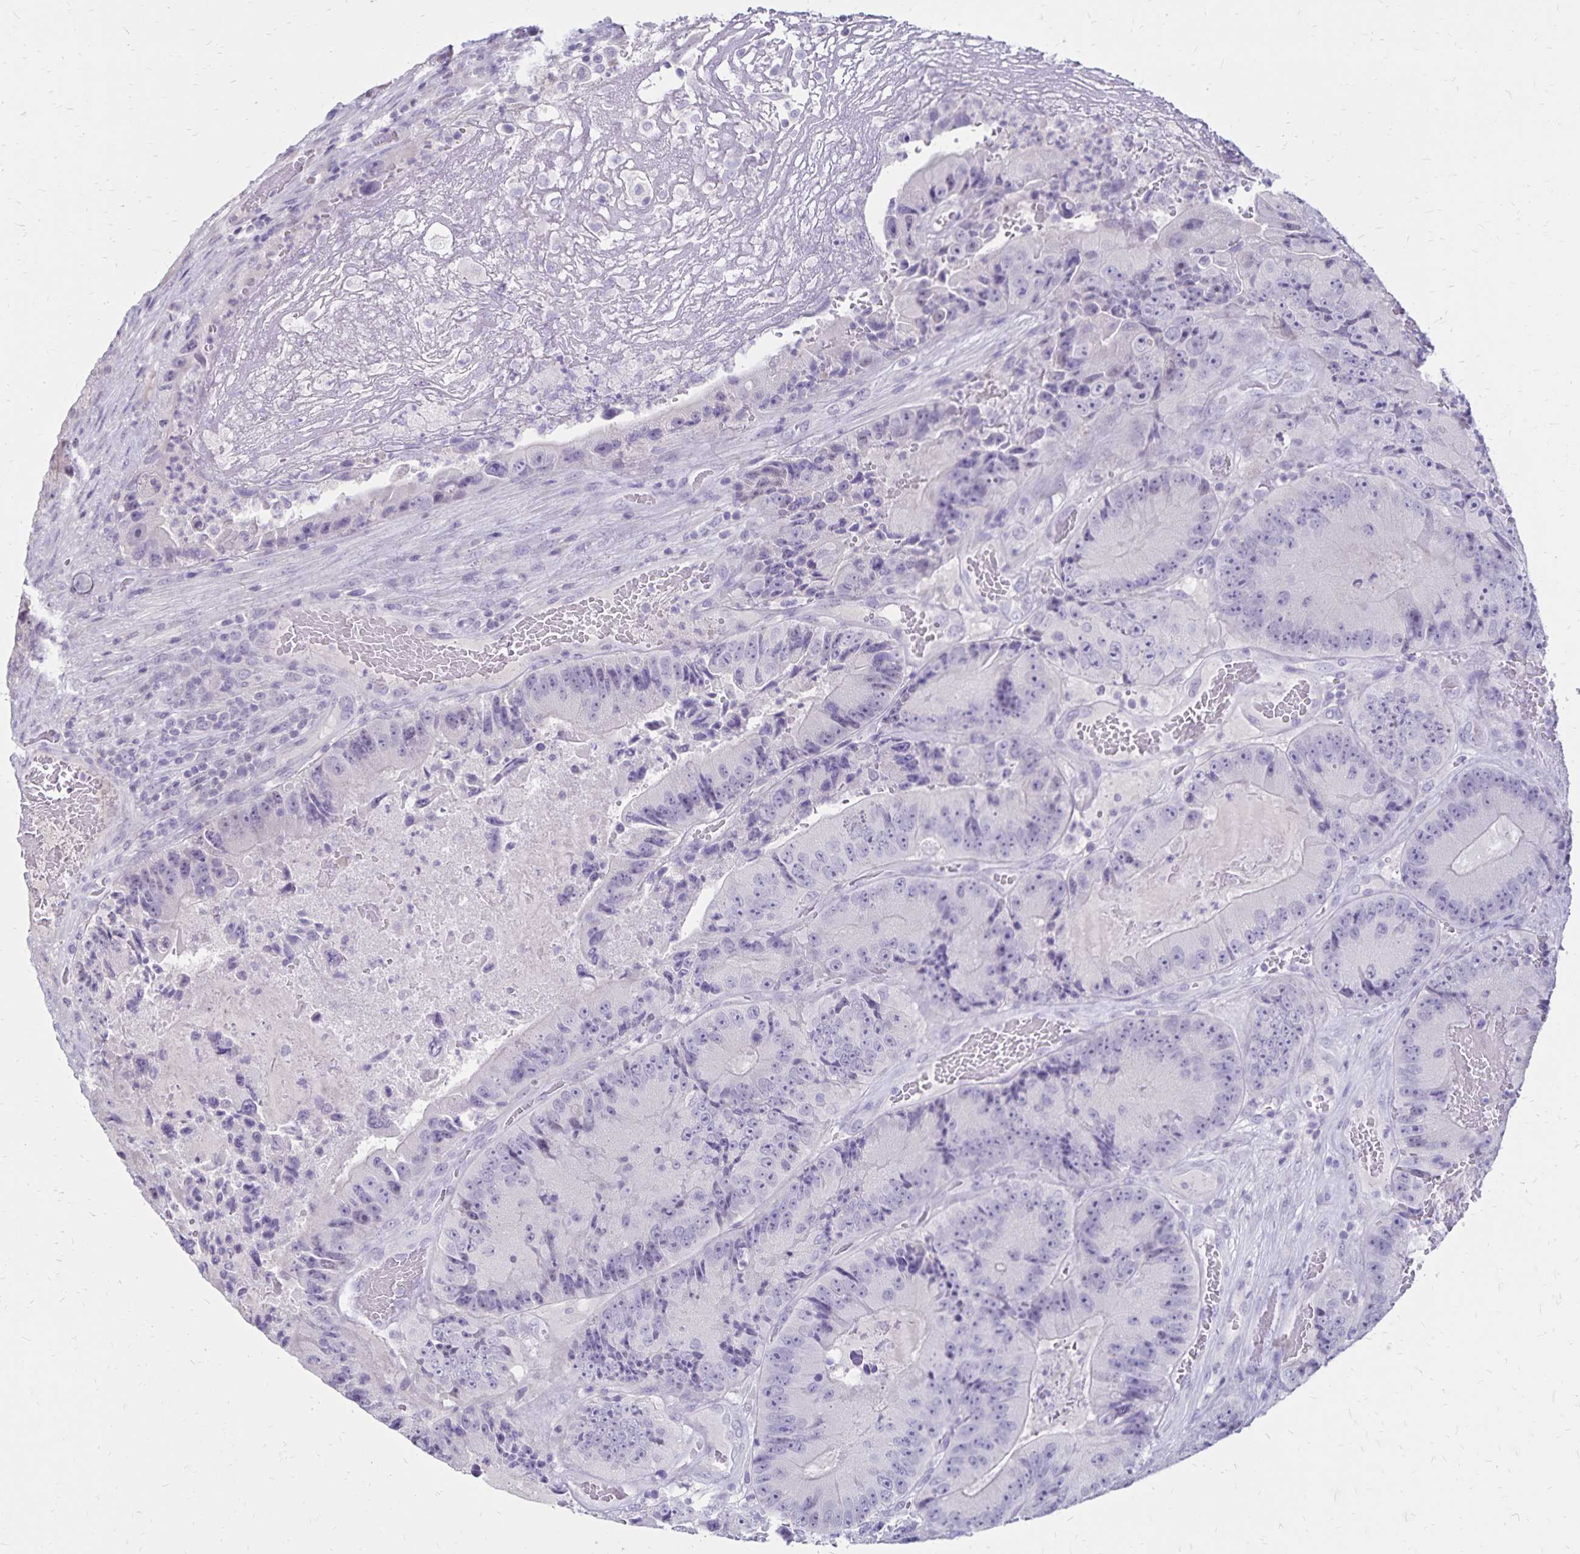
{"staining": {"intensity": "negative", "quantity": "none", "location": "none"}, "tissue": "colorectal cancer", "cell_type": "Tumor cells", "image_type": "cancer", "snomed": [{"axis": "morphology", "description": "Adenocarcinoma, NOS"}, {"axis": "topography", "description": "Colon"}], "caption": "Tumor cells are negative for brown protein staining in colorectal cancer (adenocarcinoma).", "gene": "SH3GL3", "patient": {"sex": "female", "age": 86}}